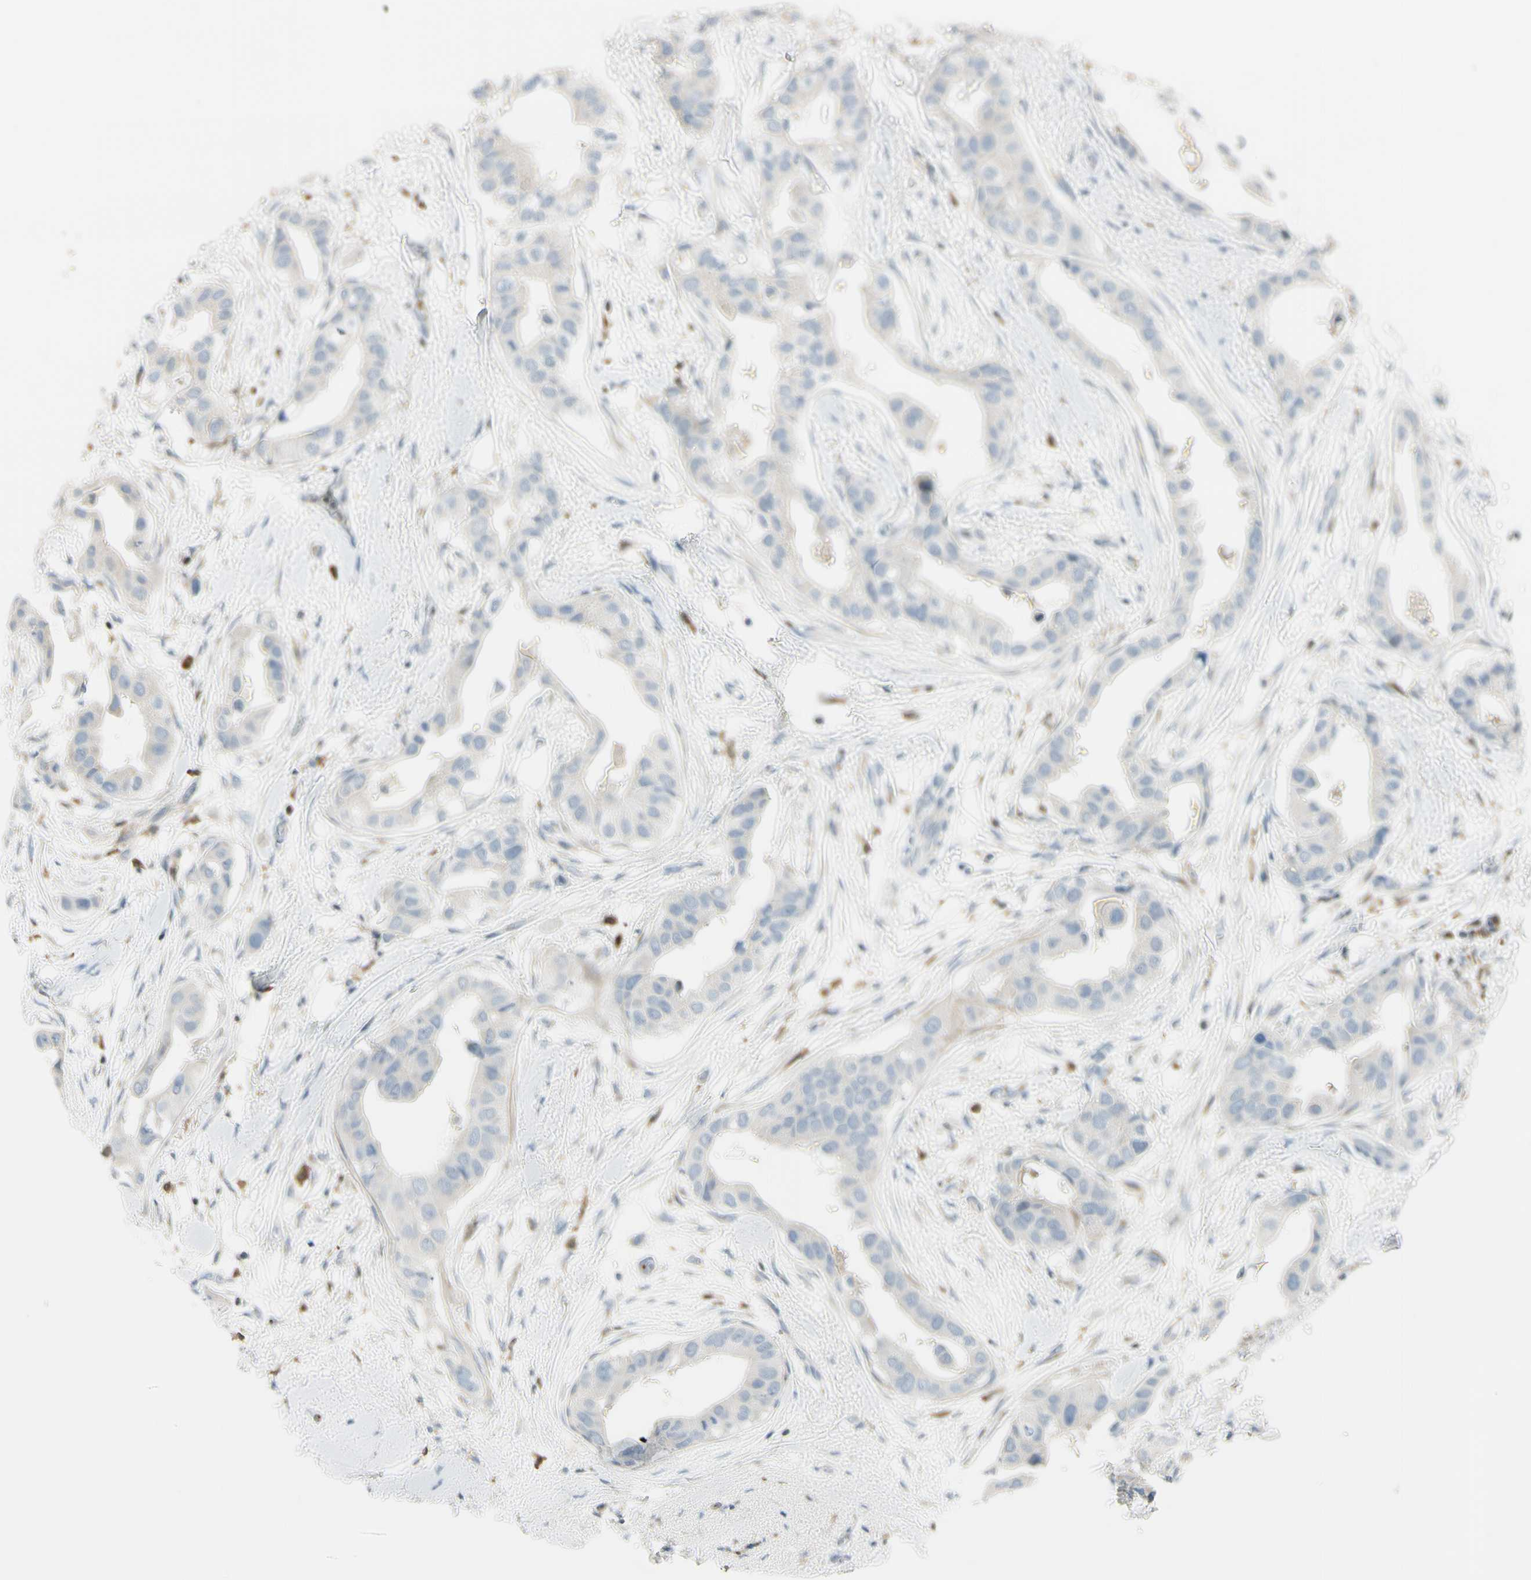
{"staining": {"intensity": "negative", "quantity": "none", "location": "none"}, "tissue": "breast cancer", "cell_type": "Tumor cells", "image_type": "cancer", "snomed": [{"axis": "morphology", "description": "Duct carcinoma"}, {"axis": "topography", "description": "Breast"}], "caption": "The micrograph reveals no staining of tumor cells in invasive ductal carcinoma (breast). Brightfield microscopy of IHC stained with DAB (3,3'-diaminobenzidine) (brown) and hematoxylin (blue), captured at high magnification.", "gene": "CYRIB", "patient": {"sex": "female", "age": 40}}